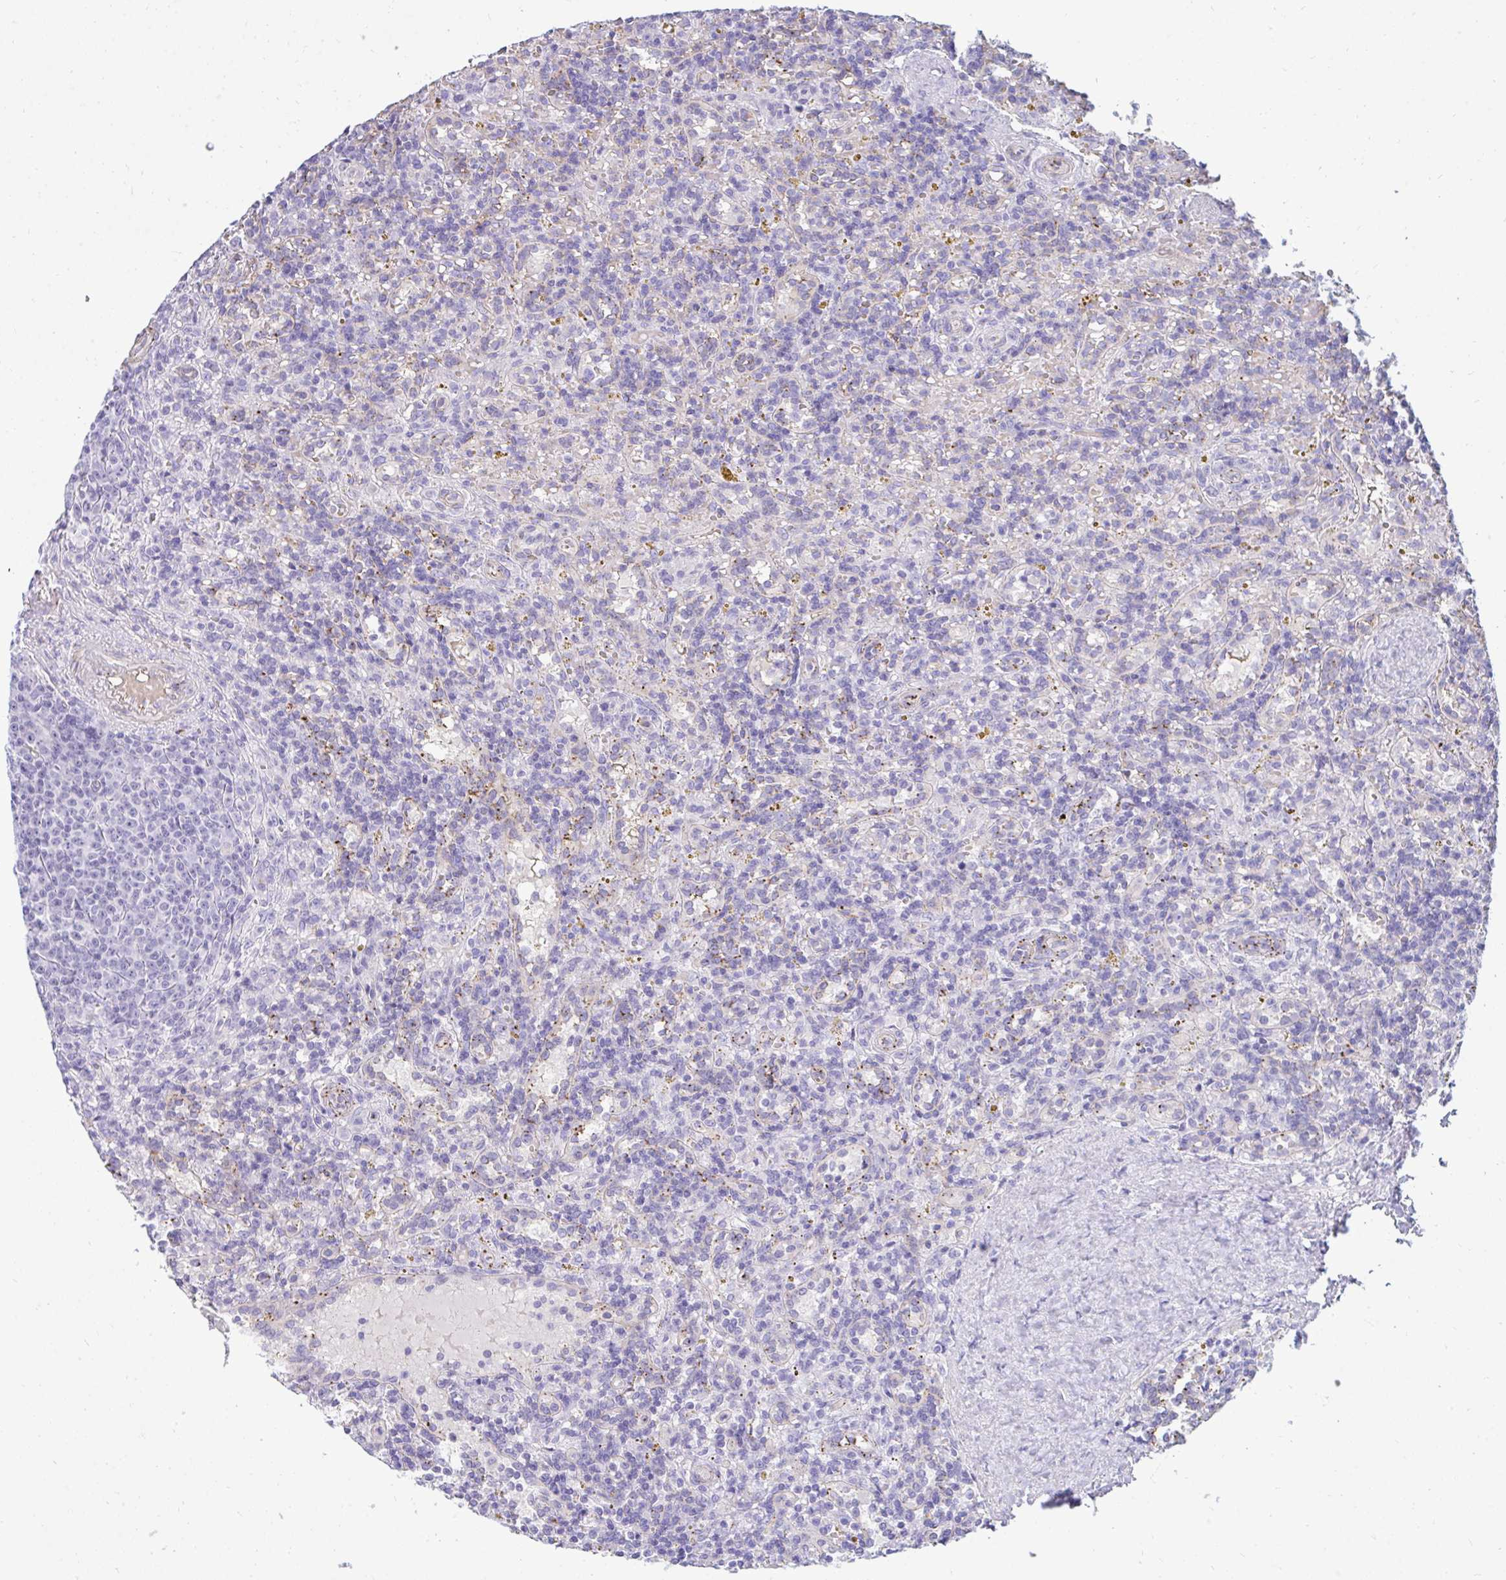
{"staining": {"intensity": "negative", "quantity": "none", "location": "none"}, "tissue": "lymphoma", "cell_type": "Tumor cells", "image_type": "cancer", "snomed": [{"axis": "morphology", "description": "Malignant lymphoma, non-Hodgkin's type, Low grade"}, {"axis": "topography", "description": "Spleen"}], "caption": "High magnification brightfield microscopy of low-grade malignant lymphoma, non-Hodgkin's type stained with DAB (brown) and counterstained with hematoxylin (blue): tumor cells show no significant positivity.", "gene": "UBL3", "patient": {"sex": "male", "age": 67}}